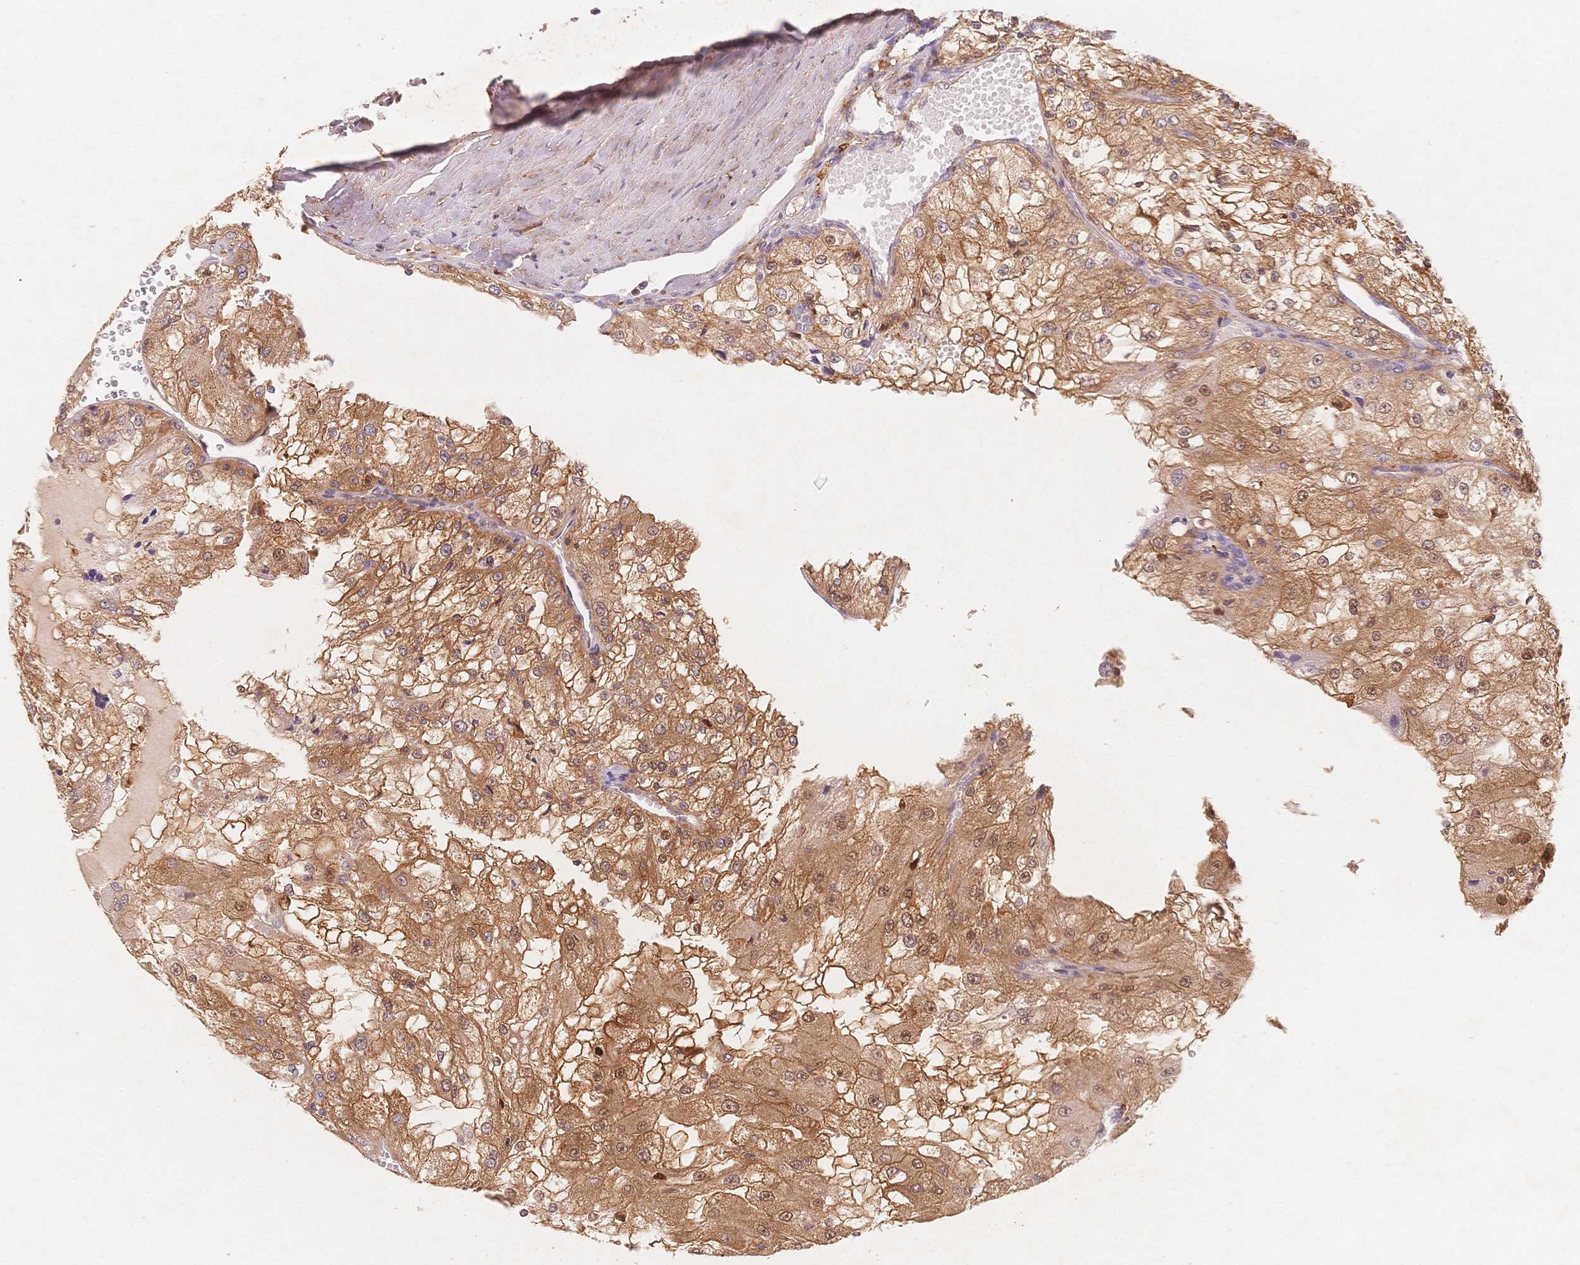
{"staining": {"intensity": "moderate", "quantity": ">75%", "location": "cytoplasmic/membranous"}, "tissue": "renal cancer", "cell_type": "Tumor cells", "image_type": "cancer", "snomed": [{"axis": "morphology", "description": "Adenocarcinoma, NOS"}, {"axis": "topography", "description": "Kidney"}], "caption": "This is a photomicrograph of IHC staining of renal cancer, which shows moderate expression in the cytoplasmic/membranous of tumor cells.", "gene": "C12orf75", "patient": {"sex": "female", "age": 74}}